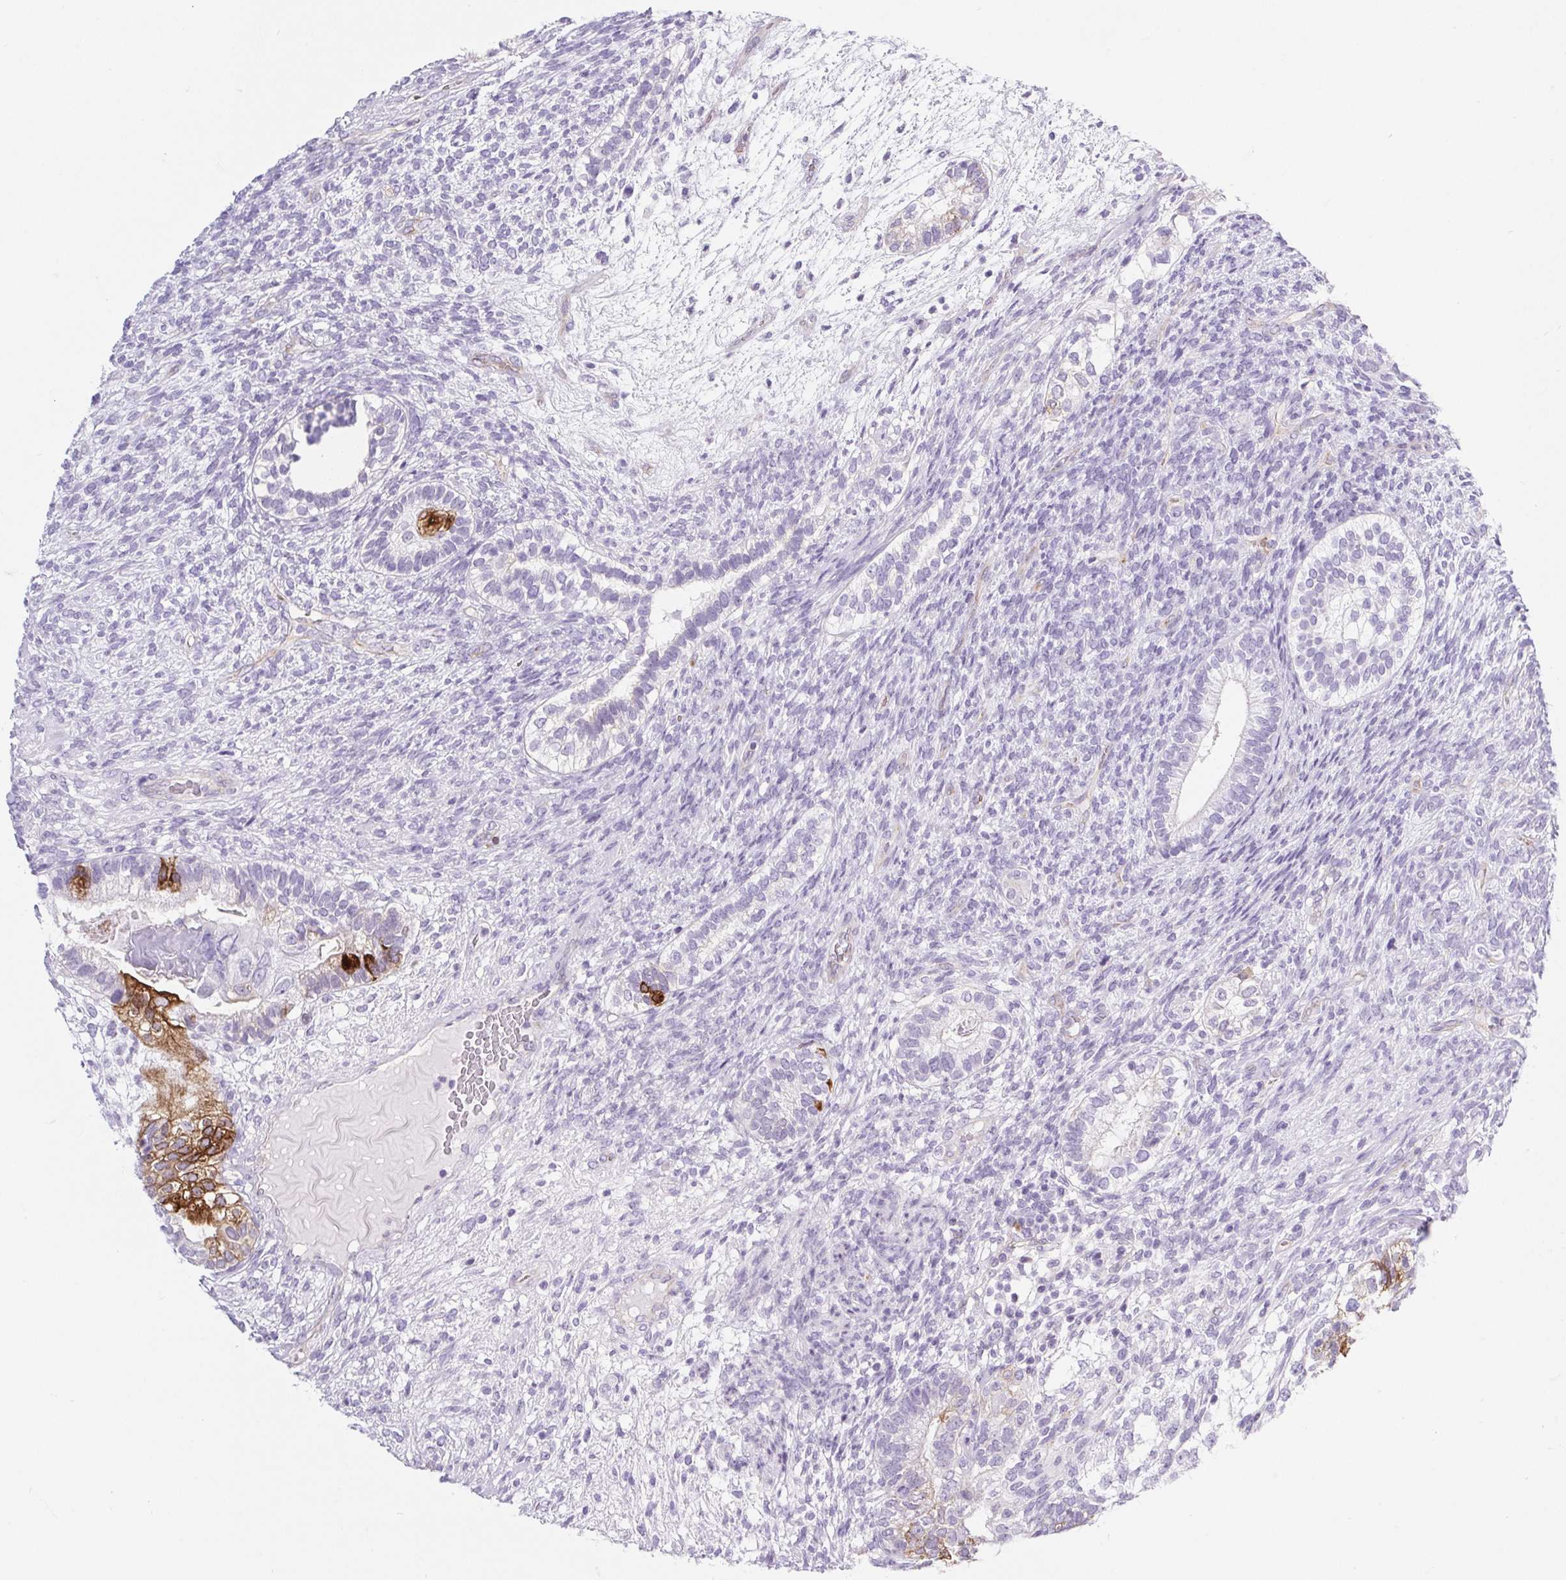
{"staining": {"intensity": "strong", "quantity": "<25%", "location": "cytoplasmic/membranous"}, "tissue": "testis cancer", "cell_type": "Tumor cells", "image_type": "cancer", "snomed": [{"axis": "morphology", "description": "Seminoma, NOS"}, {"axis": "morphology", "description": "Carcinoma, Embryonal, NOS"}, {"axis": "topography", "description": "Testis"}], "caption": "Protein staining exhibits strong cytoplasmic/membranous expression in about <25% of tumor cells in testis embryonal carcinoma.", "gene": "BCAS1", "patient": {"sex": "male", "age": 41}}